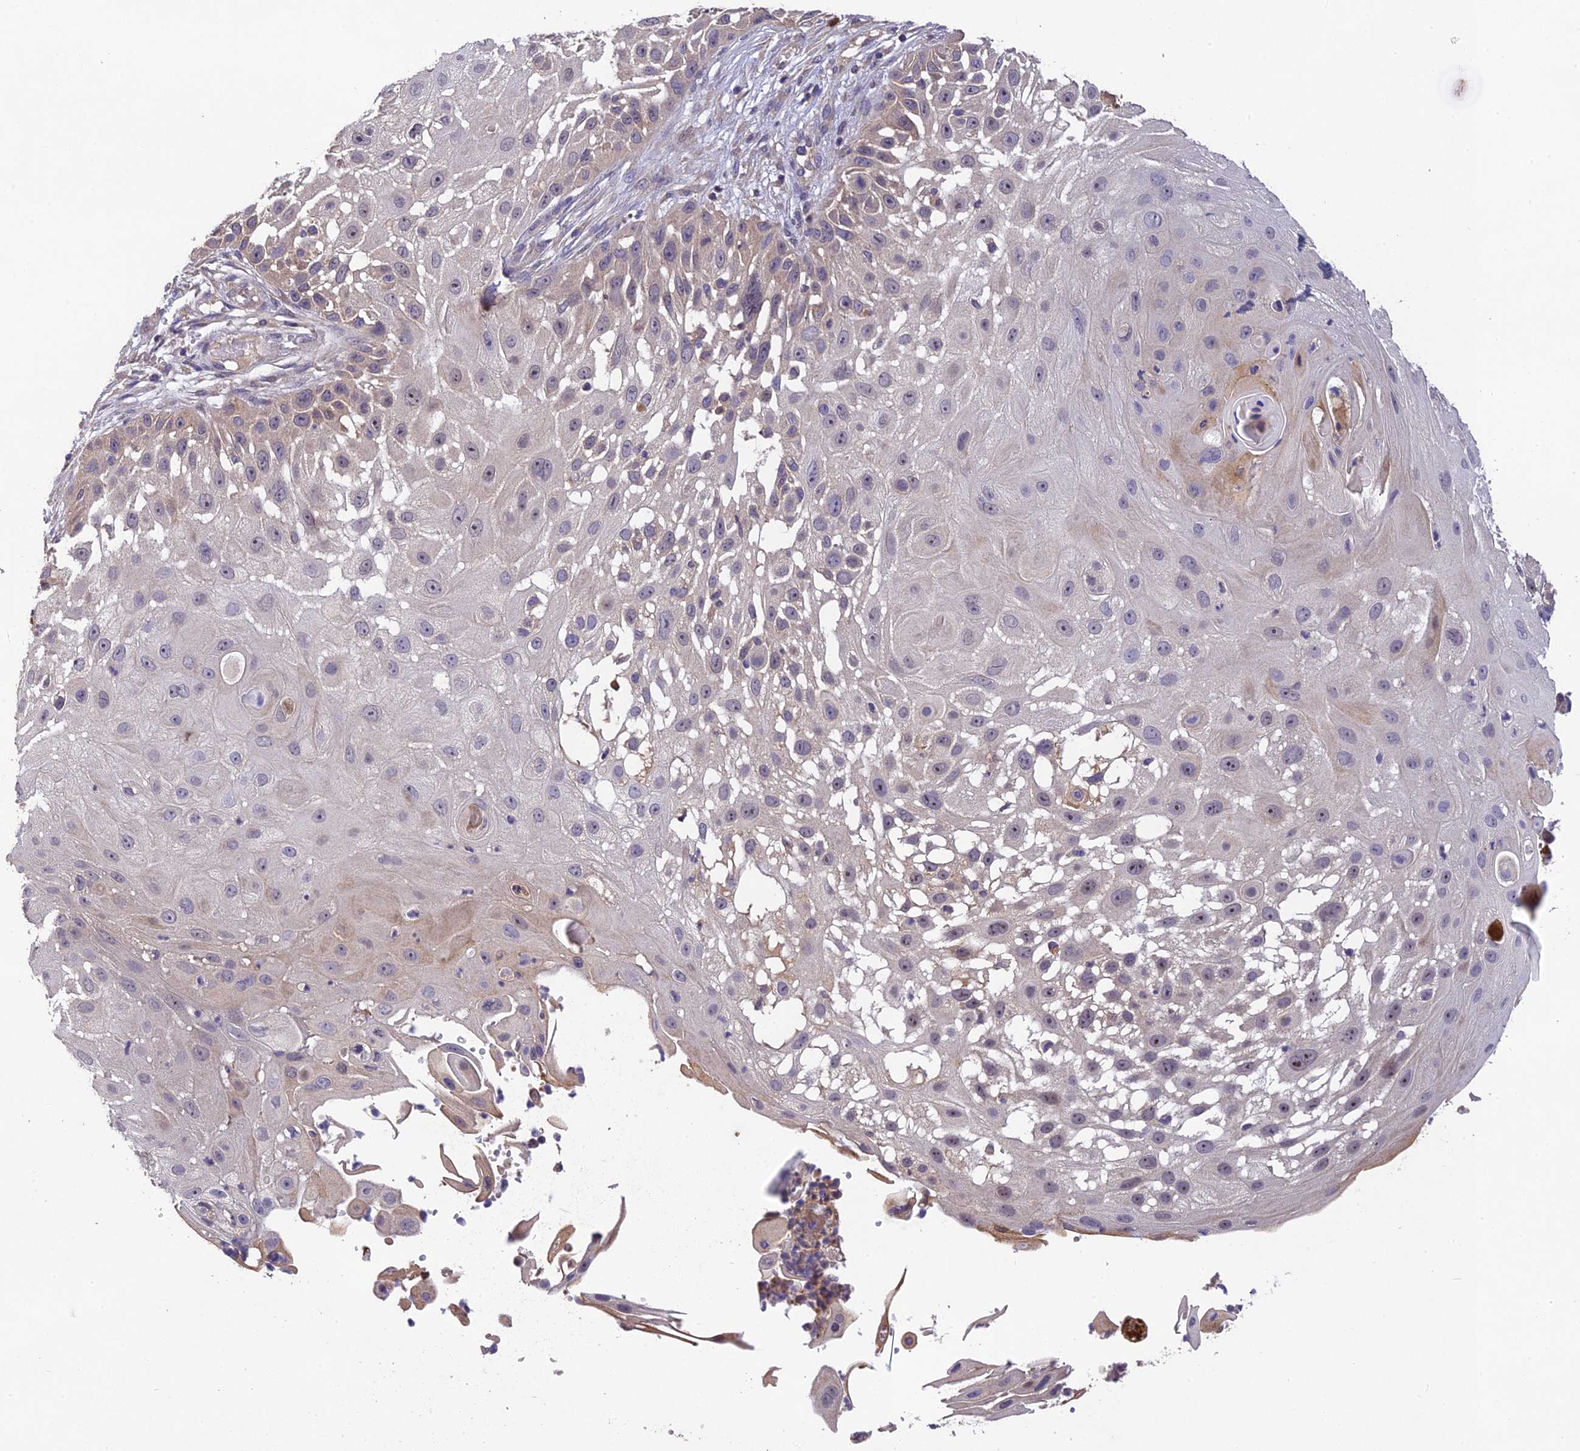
{"staining": {"intensity": "negative", "quantity": "none", "location": "none"}, "tissue": "skin cancer", "cell_type": "Tumor cells", "image_type": "cancer", "snomed": [{"axis": "morphology", "description": "Squamous cell carcinoma, NOS"}, {"axis": "topography", "description": "Skin"}], "caption": "DAB immunohistochemical staining of human squamous cell carcinoma (skin) exhibits no significant expression in tumor cells. (DAB (3,3'-diaminobenzidine) immunohistochemistry with hematoxylin counter stain).", "gene": "DENND5B", "patient": {"sex": "female", "age": 44}}